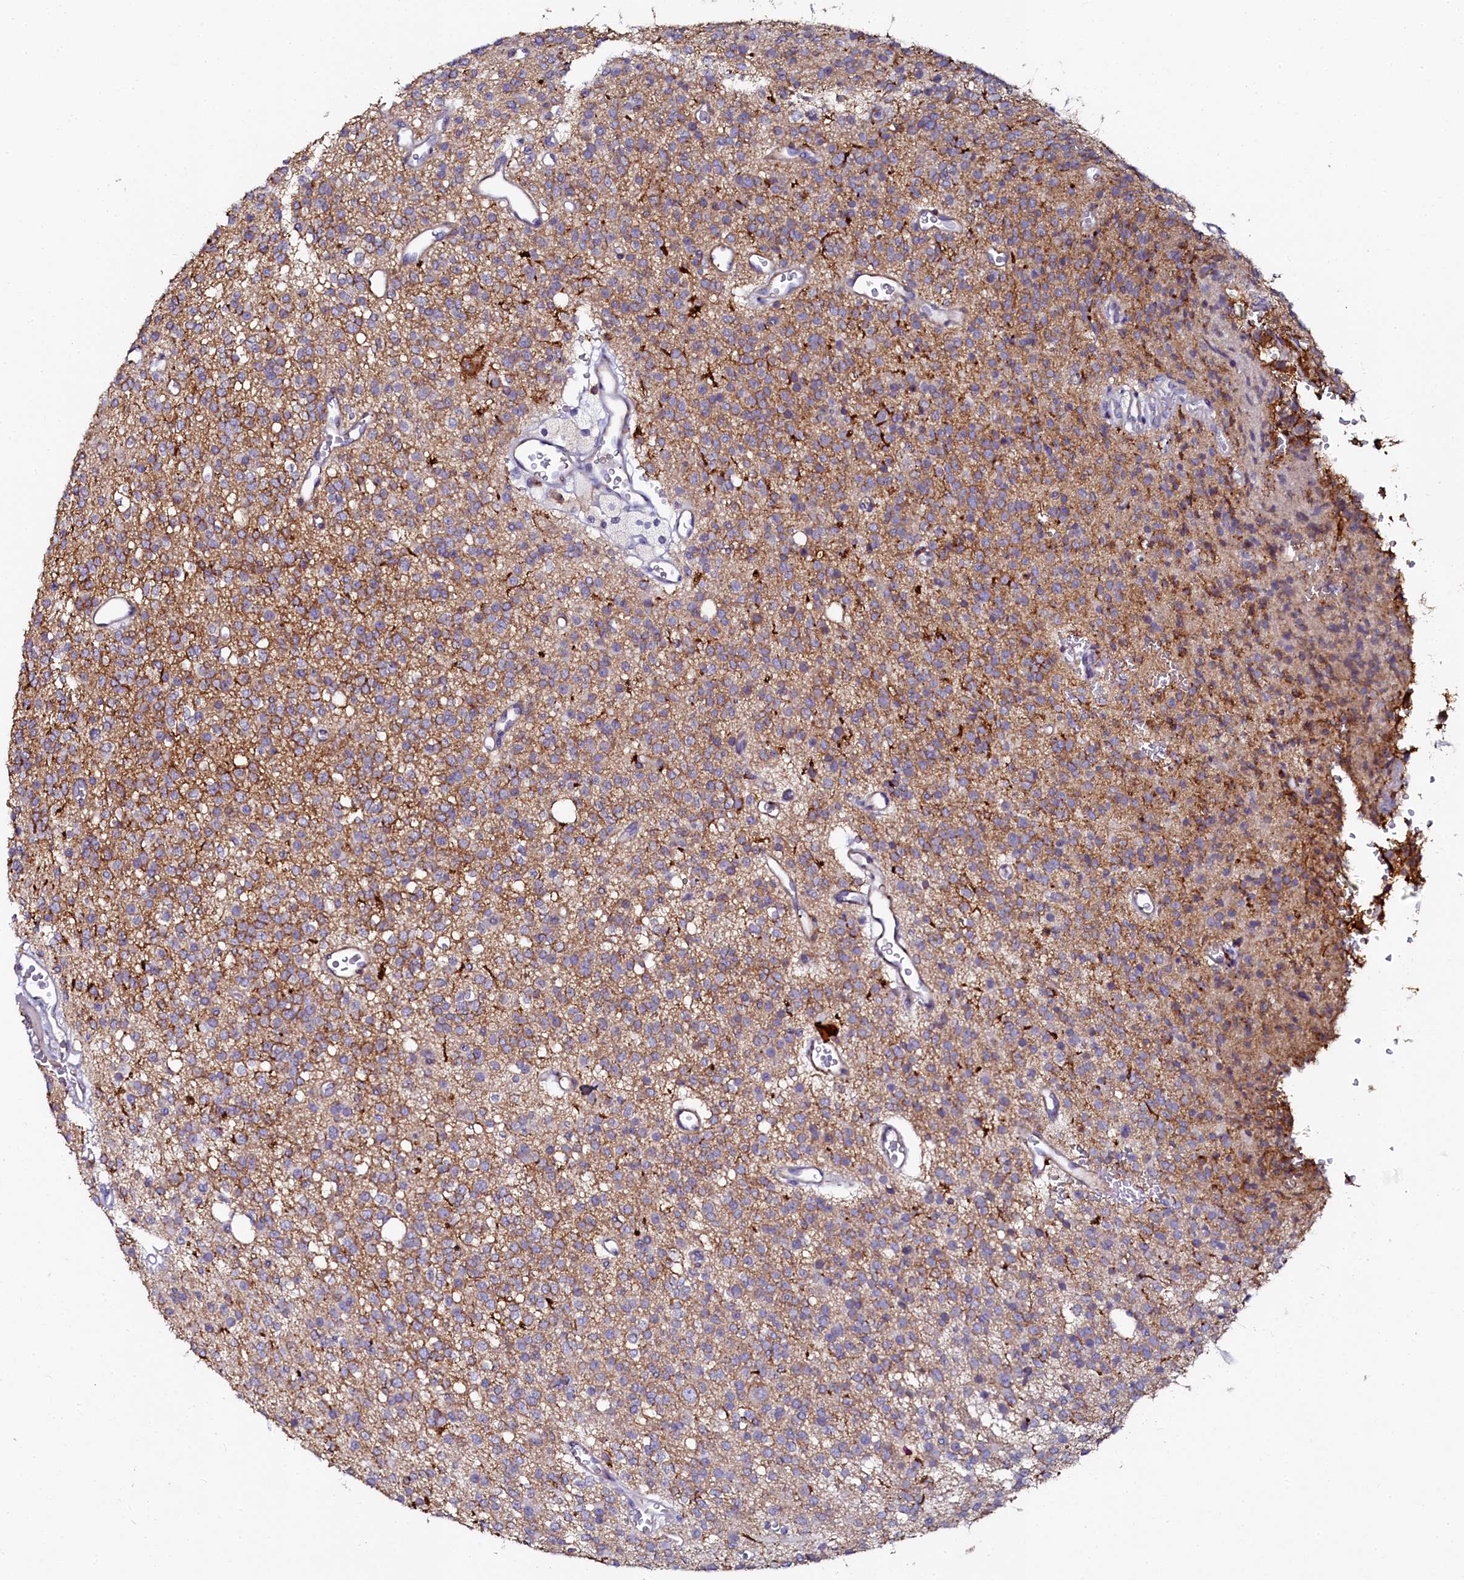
{"staining": {"intensity": "negative", "quantity": "none", "location": "none"}, "tissue": "glioma", "cell_type": "Tumor cells", "image_type": "cancer", "snomed": [{"axis": "morphology", "description": "Glioma, malignant, High grade"}, {"axis": "topography", "description": "Brain"}], "caption": "Protein analysis of glioma demonstrates no significant staining in tumor cells.", "gene": "AAAS", "patient": {"sex": "male", "age": 34}}